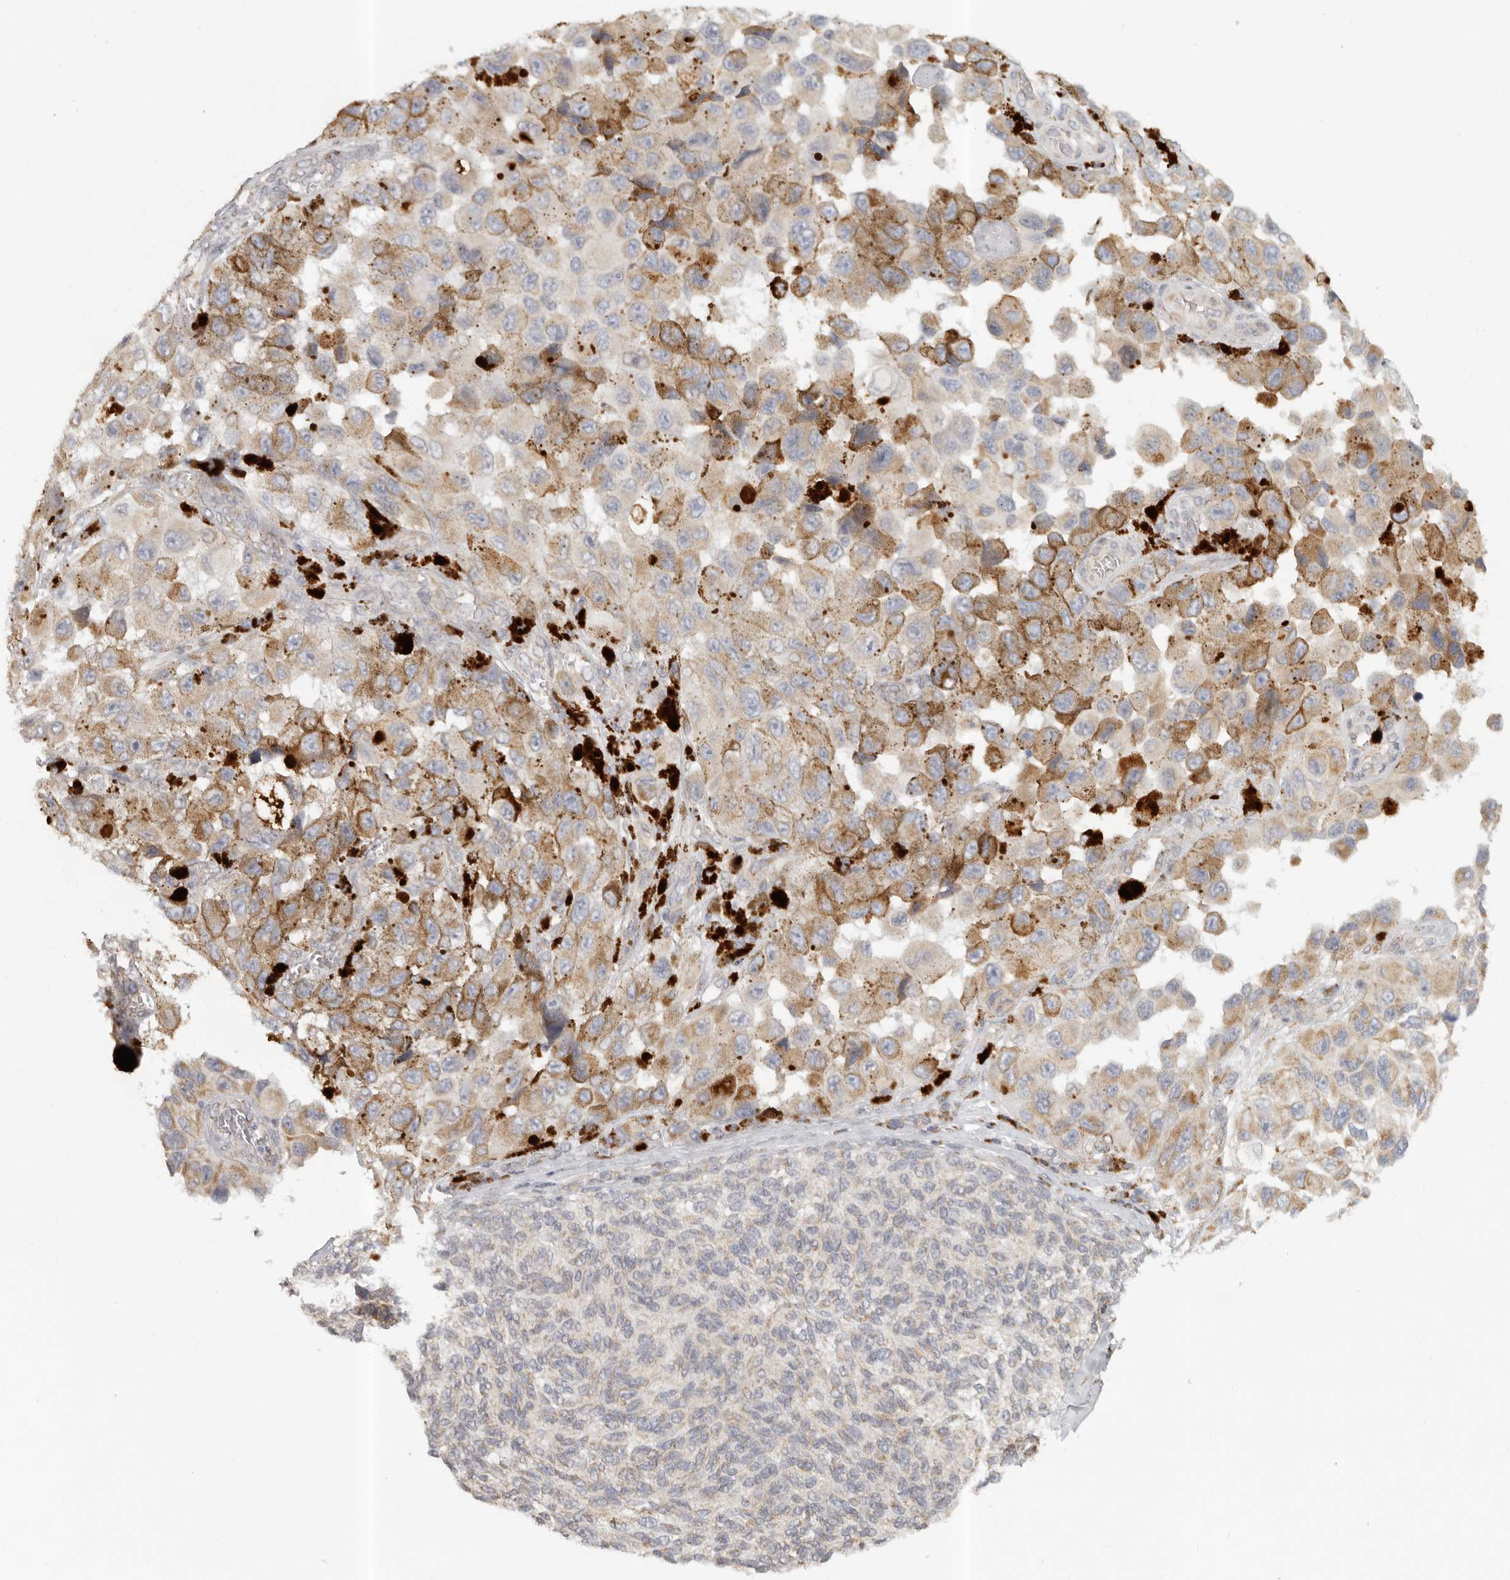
{"staining": {"intensity": "moderate", "quantity": "<25%", "location": "cytoplasmic/membranous"}, "tissue": "melanoma", "cell_type": "Tumor cells", "image_type": "cancer", "snomed": [{"axis": "morphology", "description": "Malignant melanoma, NOS"}, {"axis": "topography", "description": "Skin"}], "caption": "Immunohistochemical staining of human melanoma reveals moderate cytoplasmic/membranous protein expression in approximately <25% of tumor cells.", "gene": "KDF1", "patient": {"sex": "female", "age": 73}}